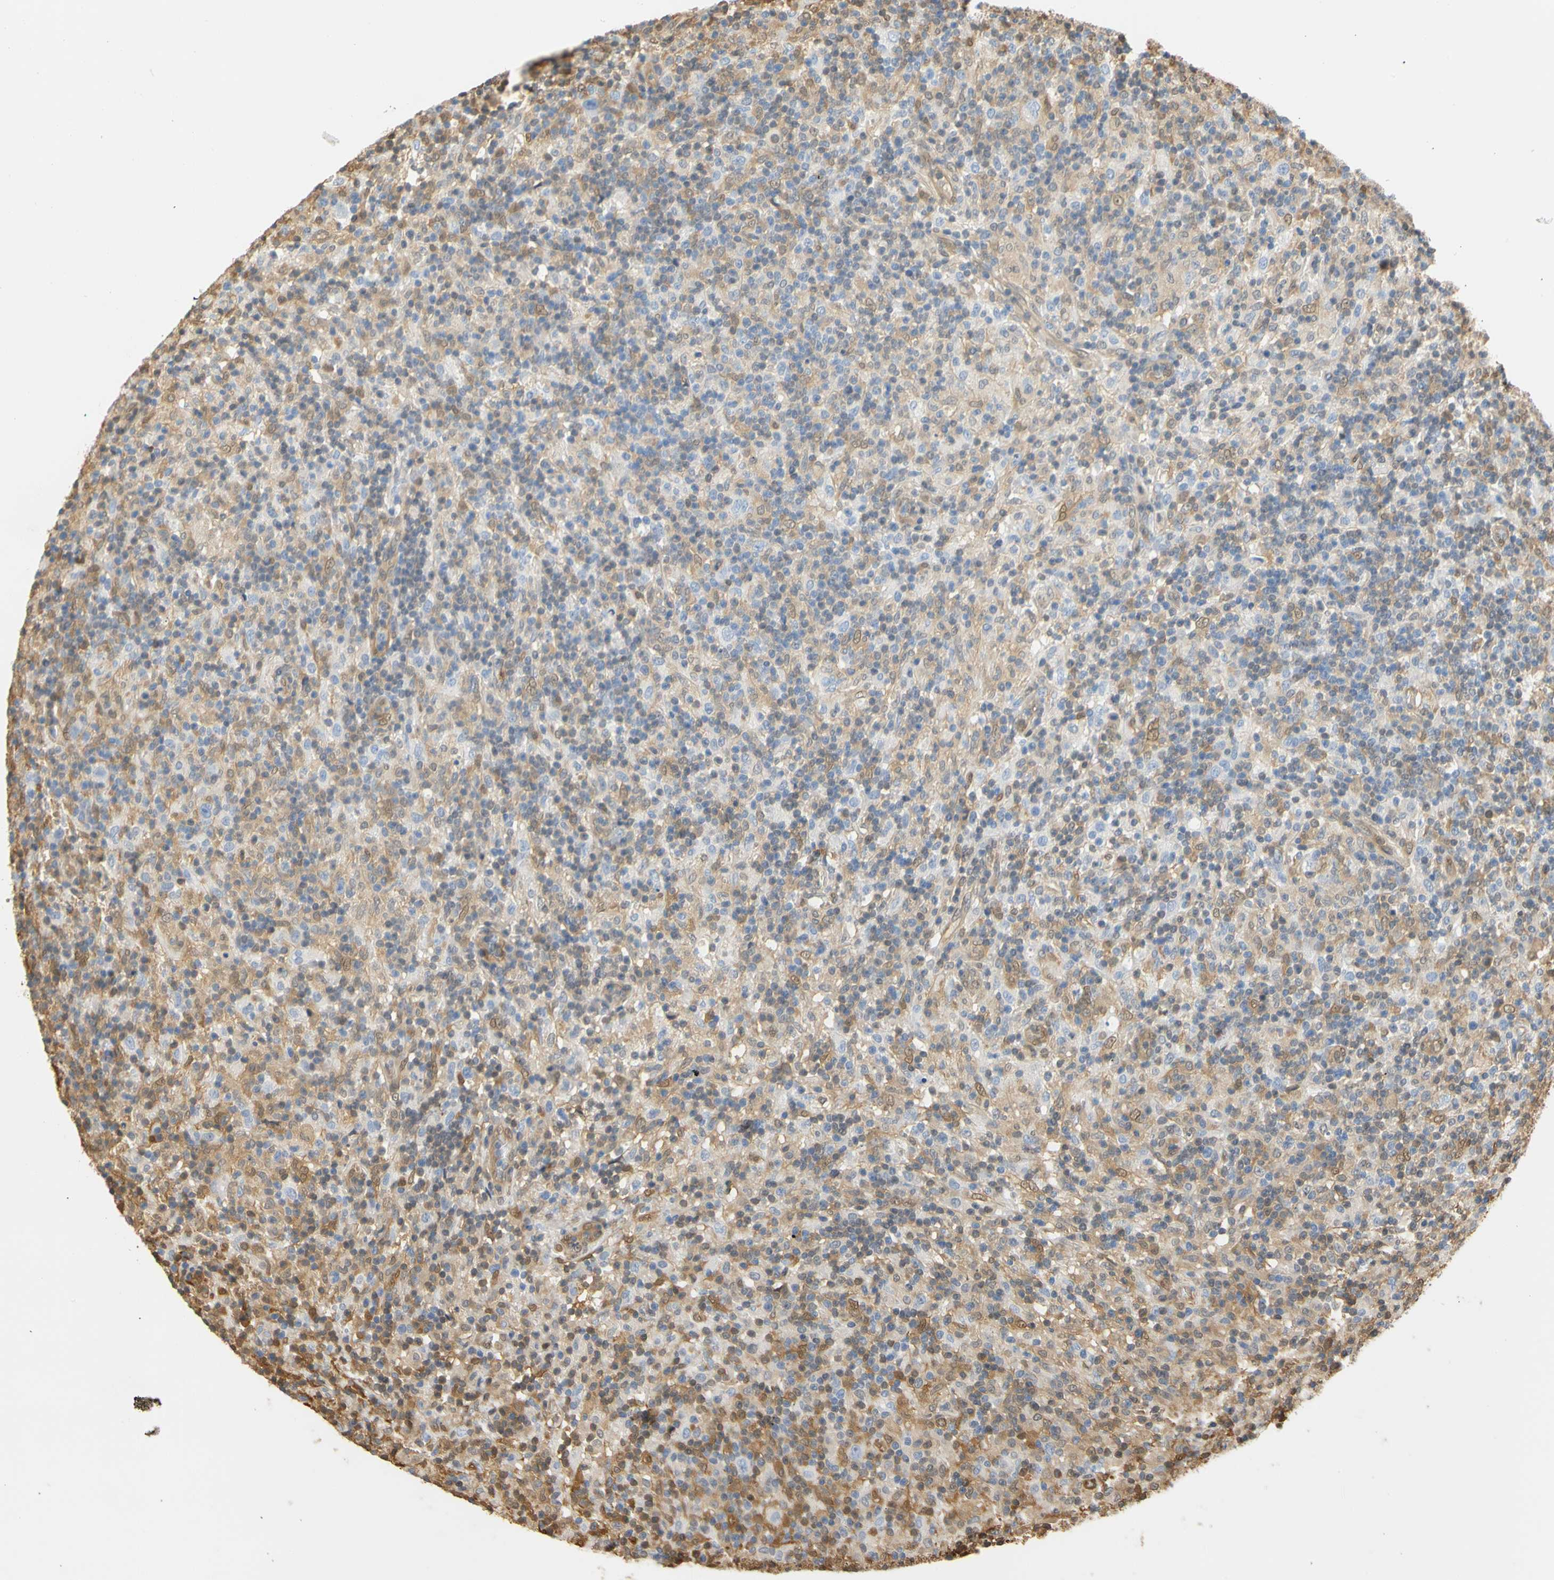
{"staining": {"intensity": "negative", "quantity": "none", "location": "none"}, "tissue": "lymphoma", "cell_type": "Tumor cells", "image_type": "cancer", "snomed": [{"axis": "morphology", "description": "Hodgkin's disease, NOS"}, {"axis": "topography", "description": "Lymph node"}], "caption": "Tumor cells are negative for protein expression in human Hodgkin's disease. (Stains: DAB (3,3'-diaminobenzidine) immunohistochemistry with hematoxylin counter stain, Microscopy: brightfield microscopy at high magnification).", "gene": "S100A6", "patient": {"sex": "male", "age": 70}}